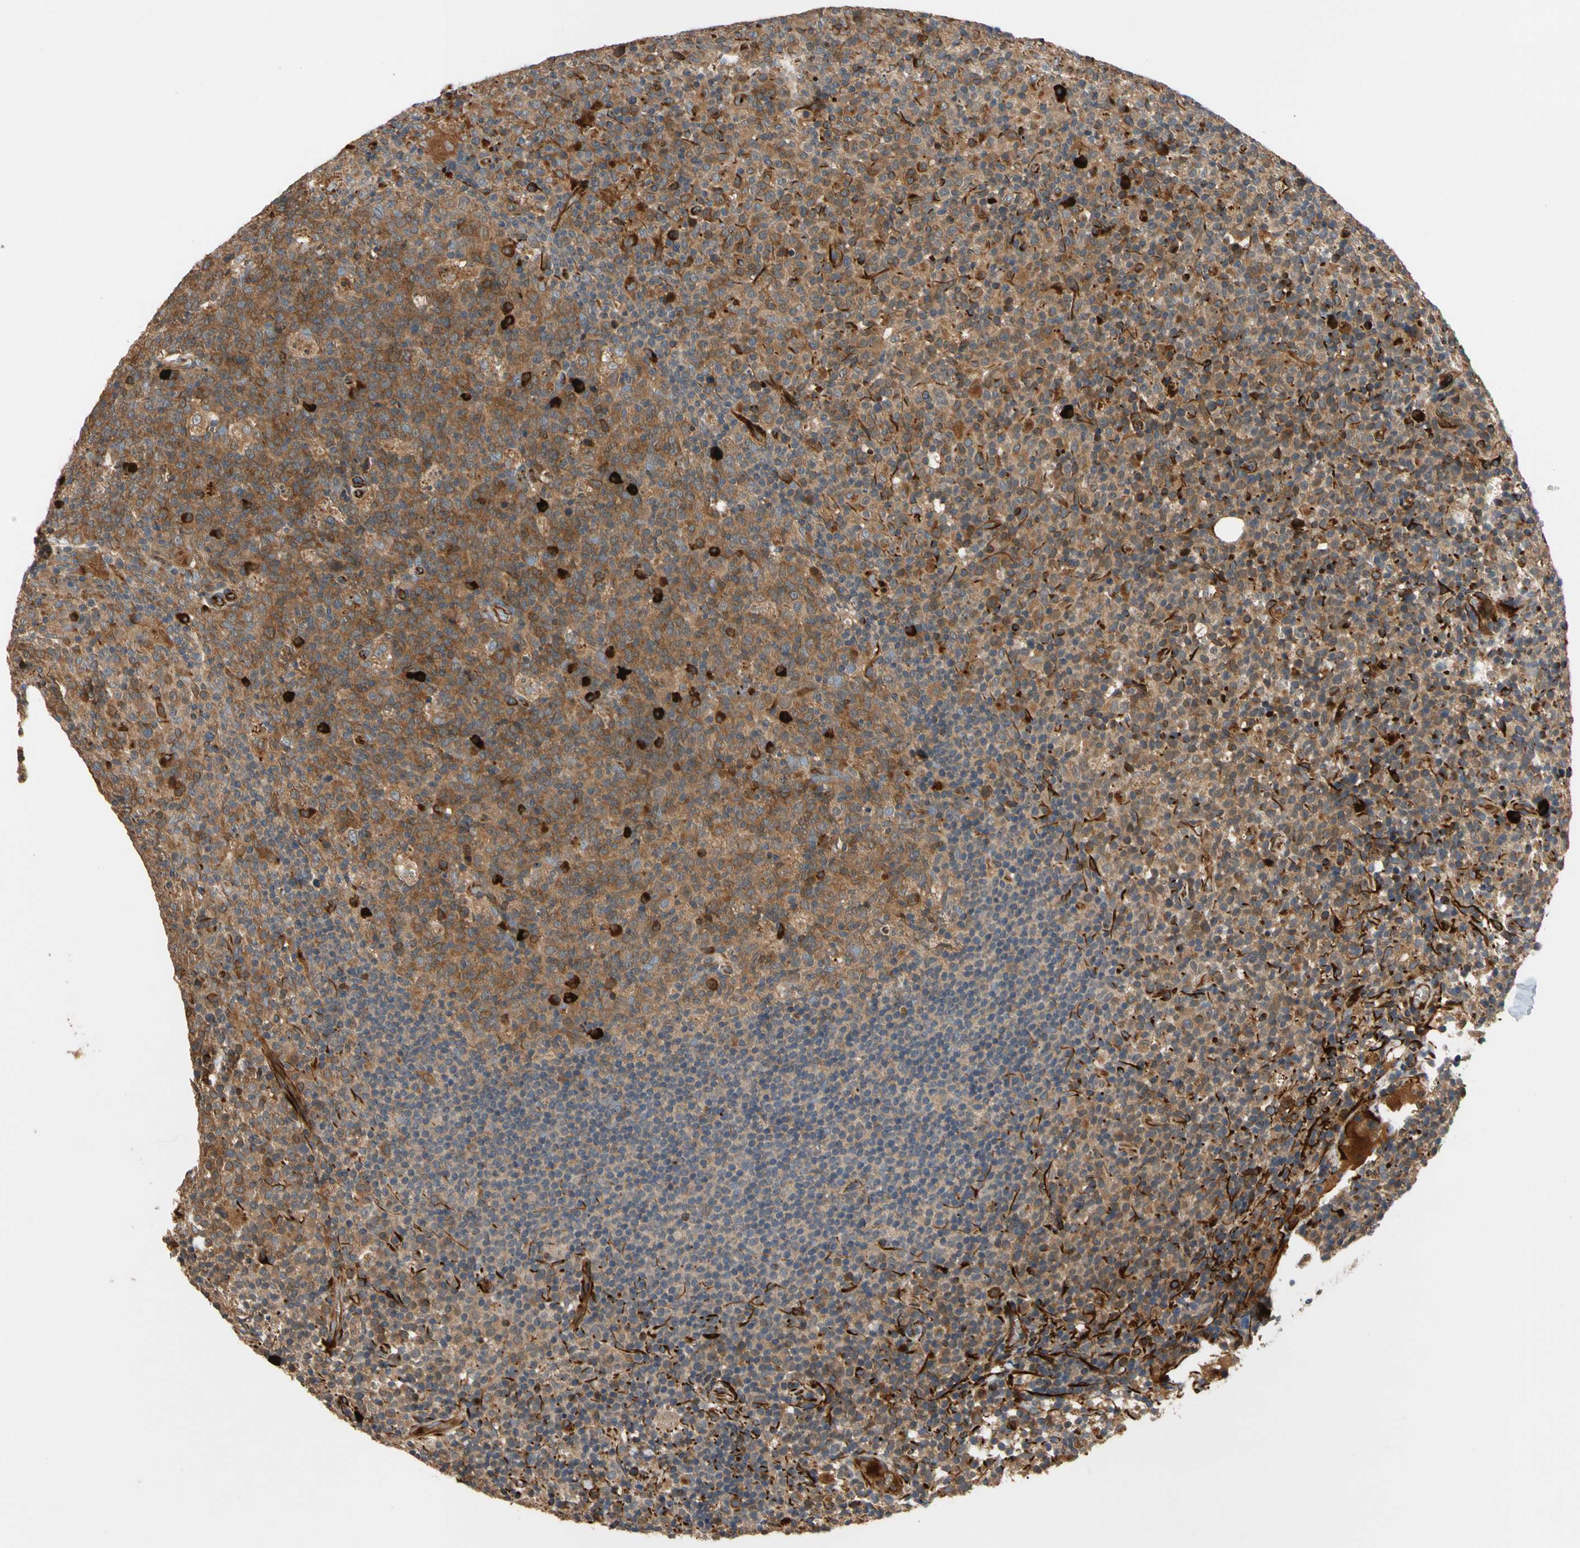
{"staining": {"intensity": "moderate", "quantity": ">75%", "location": "cytoplasmic/membranous"}, "tissue": "lymph node", "cell_type": "Germinal center cells", "image_type": "normal", "snomed": [{"axis": "morphology", "description": "Normal tissue, NOS"}, {"axis": "morphology", "description": "Inflammation, NOS"}, {"axis": "topography", "description": "Lymph node"}], "caption": "Lymph node stained with DAB (3,3'-diaminobenzidine) IHC exhibits medium levels of moderate cytoplasmic/membranous positivity in approximately >75% of germinal center cells.", "gene": "FGD6", "patient": {"sex": "male", "age": 55}}